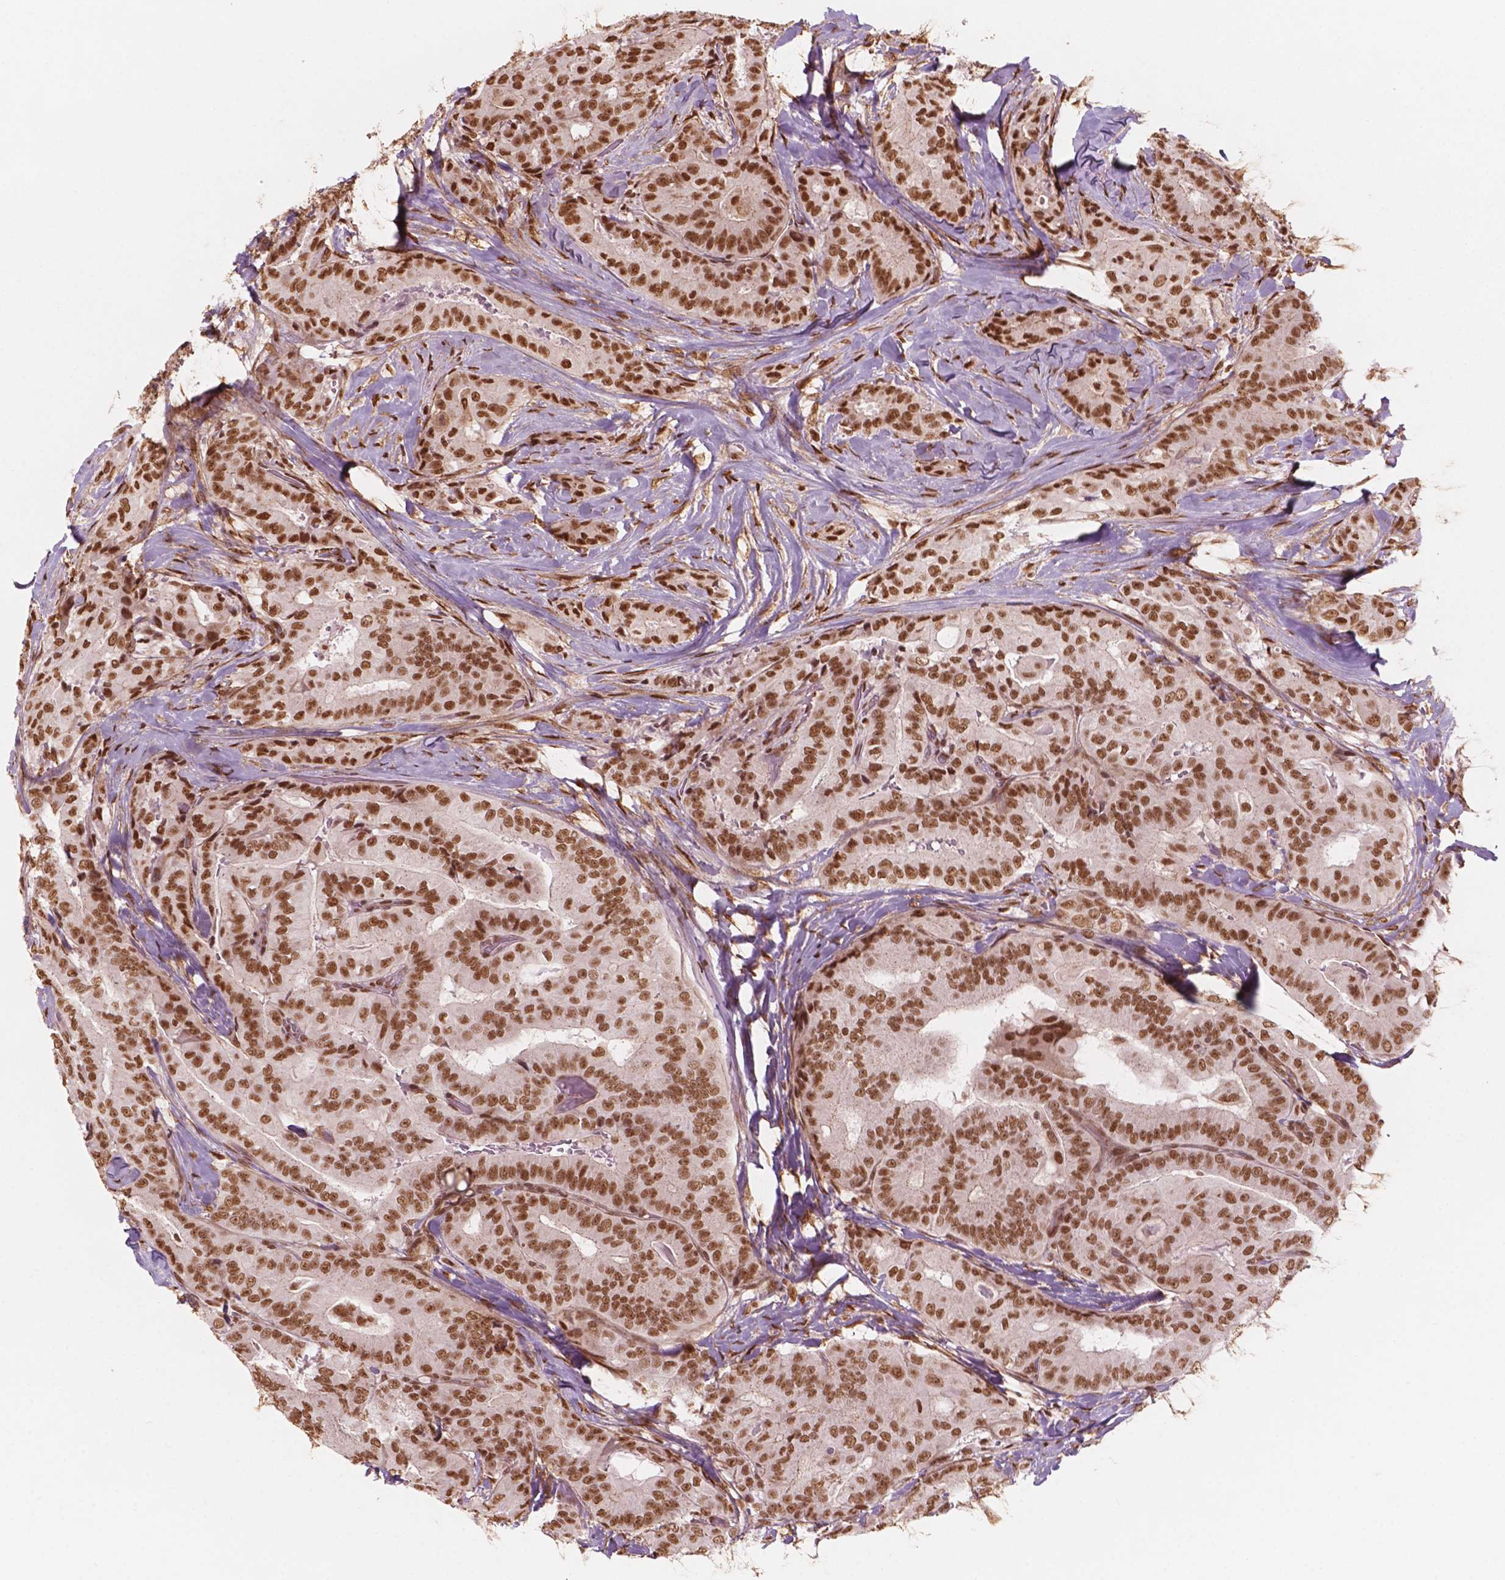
{"staining": {"intensity": "moderate", "quantity": ">75%", "location": "nuclear"}, "tissue": "thyroid cancer", "cell_type": "Tumor cells", "image_type": "cancer", "snomed": [{"axis": "morphology", "description": "Papillary adenocarcinoma, NOS"}, {"axis": "topography", "description": "Thyroid gland"}], "caption": "Thyroid papillary adenocarcinoma was stained to show a protein in brown. There is medium levels of moderate nuclear staining in about >75% of tumor cells. (Brightfield microscopy of DAB IHC at high magnification).", "gene": "GTF3C5", "patient": {"sex": "male", "age": 61}}